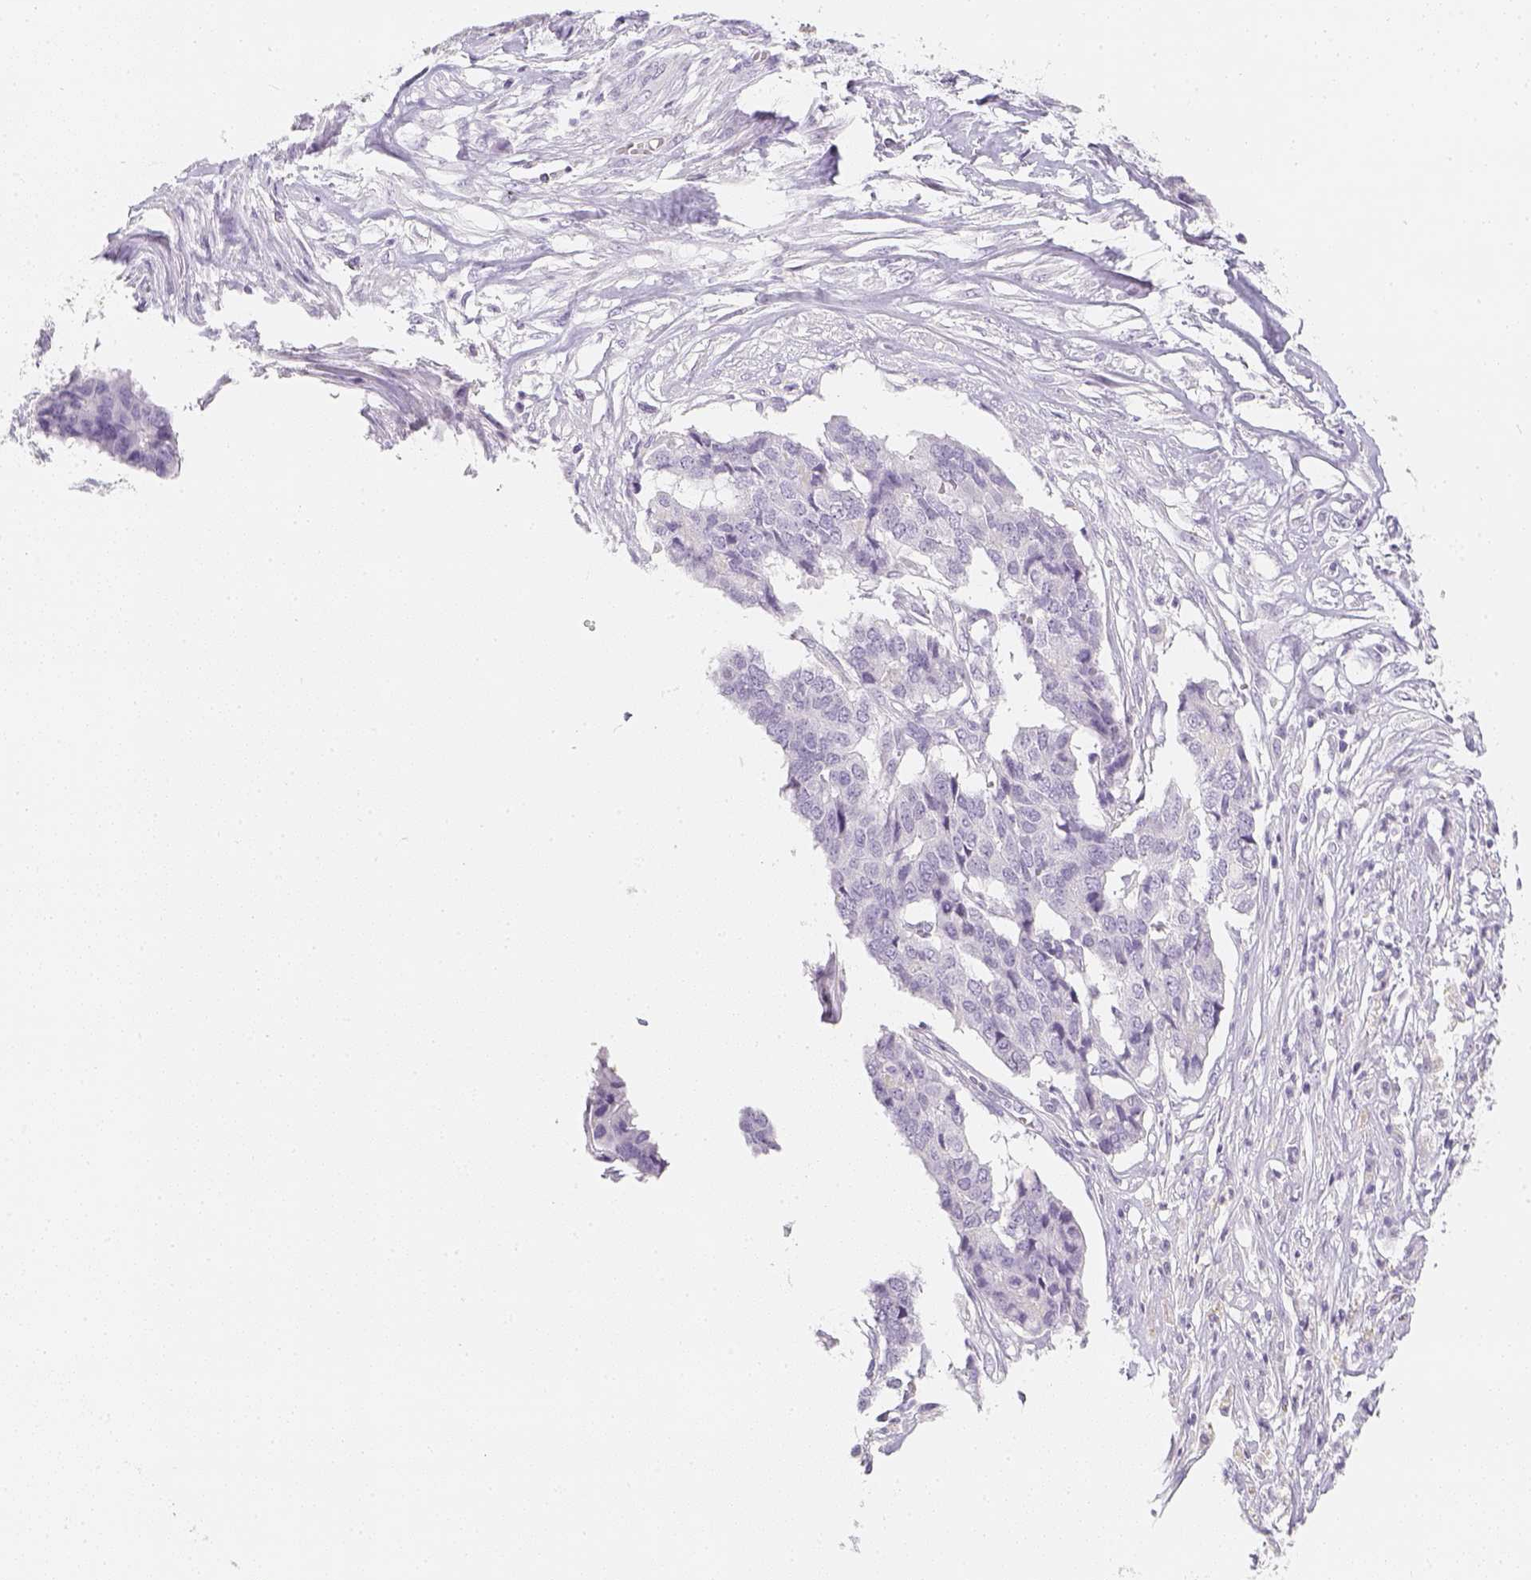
{"staining": {"intensity": "negative", "quantity": "none", "location": "none"}, "tissue": "pancreatic cancer", "cell_type": "Tumor cells", "image_type": "cancer", "snomed": [{"axis": "morphology", "description": "Adenocarcinoma, NOS"}, {"axis": "topography", "description": "Pancreas"}], "caption": "Tumor cells are negative for protein expression in human pancreatic adenocarcinoma.", "gene": "SLC18A1", "patient": {"sex": "male", "age": 50}}